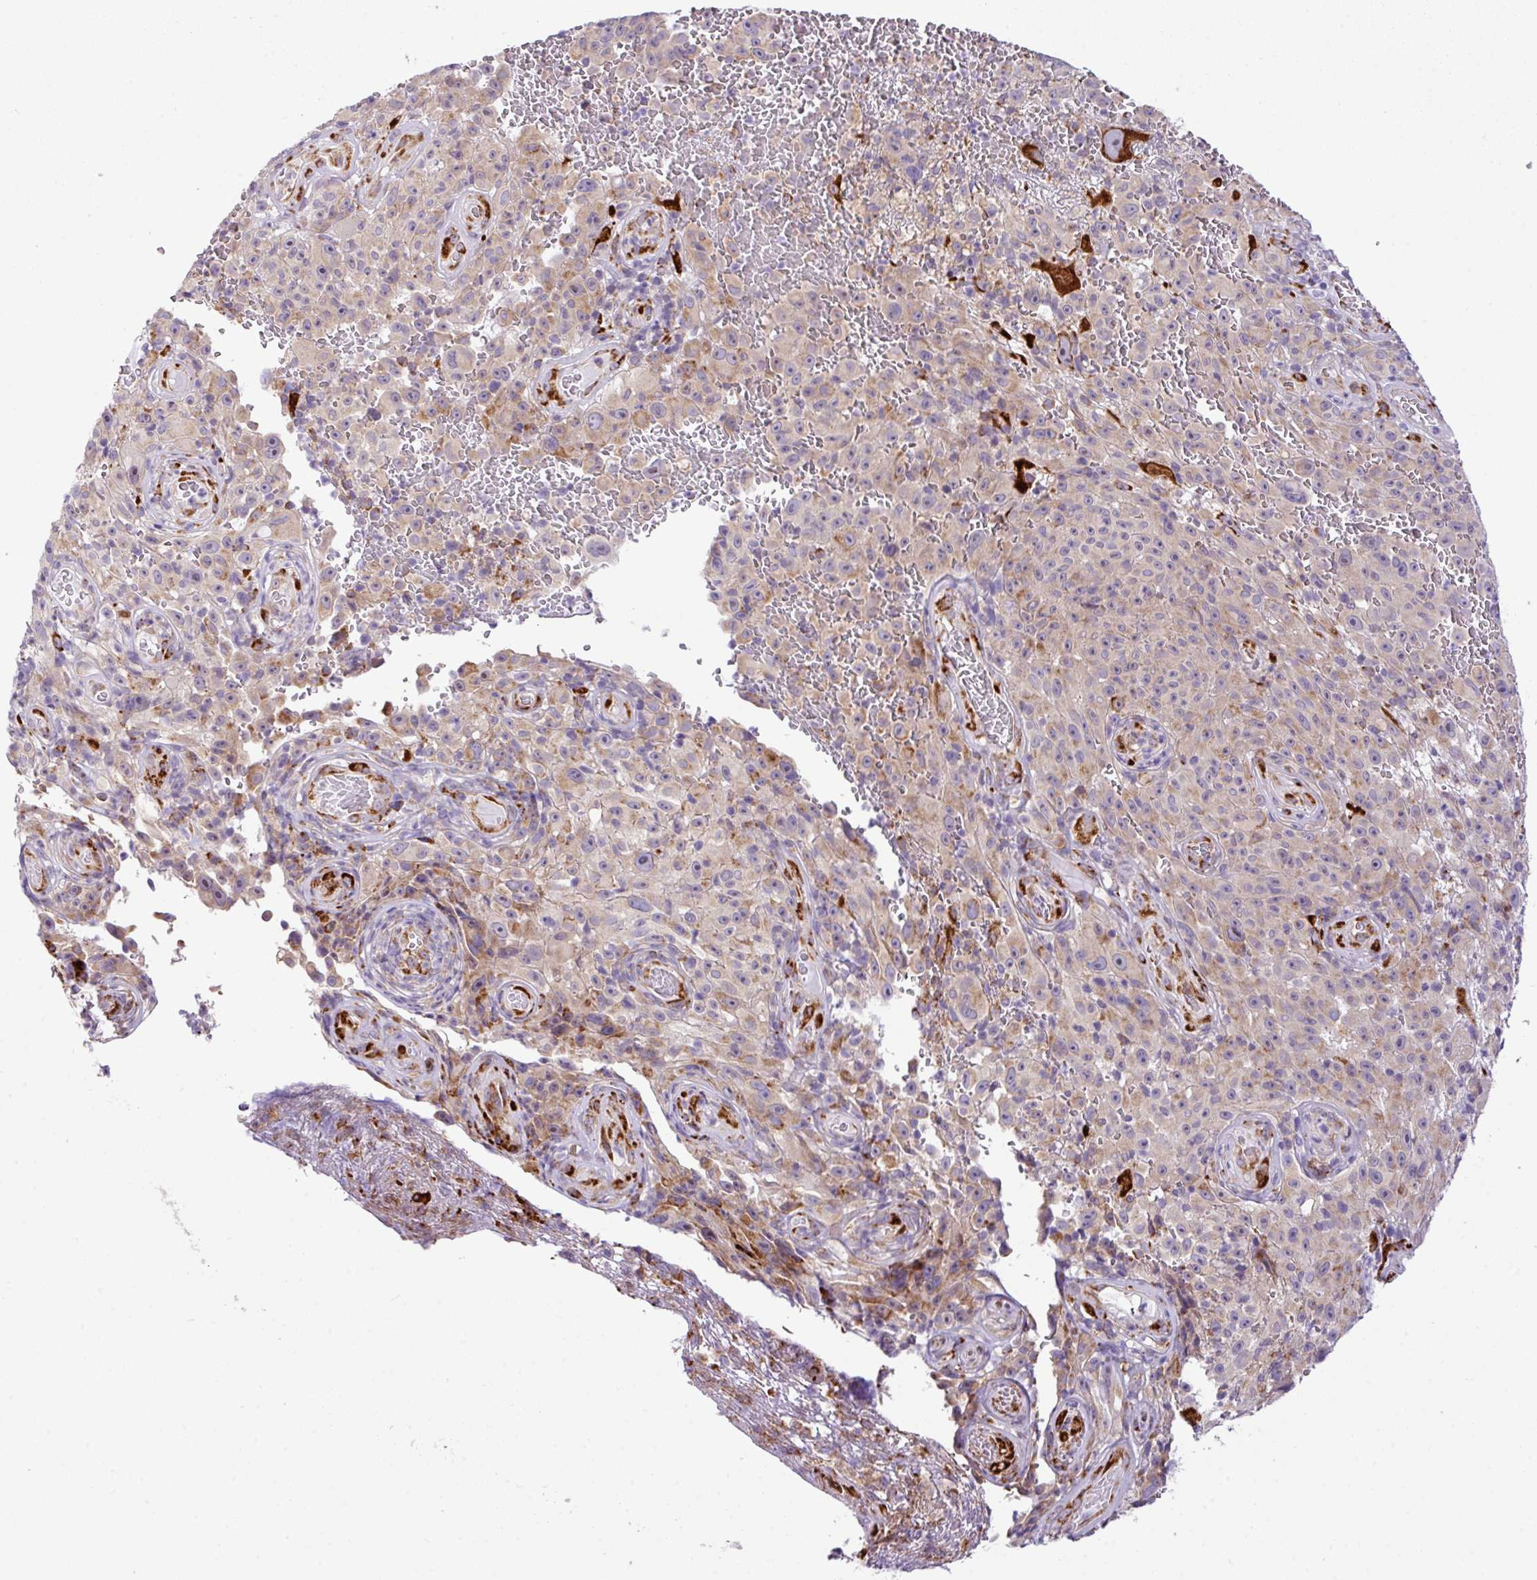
{"staining": {"intensity": "weak", "quantity": "<25%", "location": "cytoplasmic/membranous"}, "tissue": "melanoma", "cell_type": "Tumor cells", "image_type": "cancer", "snomed": [{"axis": "morphology", "description": "Malignant melanoma, NOS"}, {"axis": "topography", "description": "Skin"}], "caption": "The histopathology image reveals no staining of tumor cells in malignant melanoma.", "gene": "CFAP97", "patient": {"sex": "female", "age": 82}}